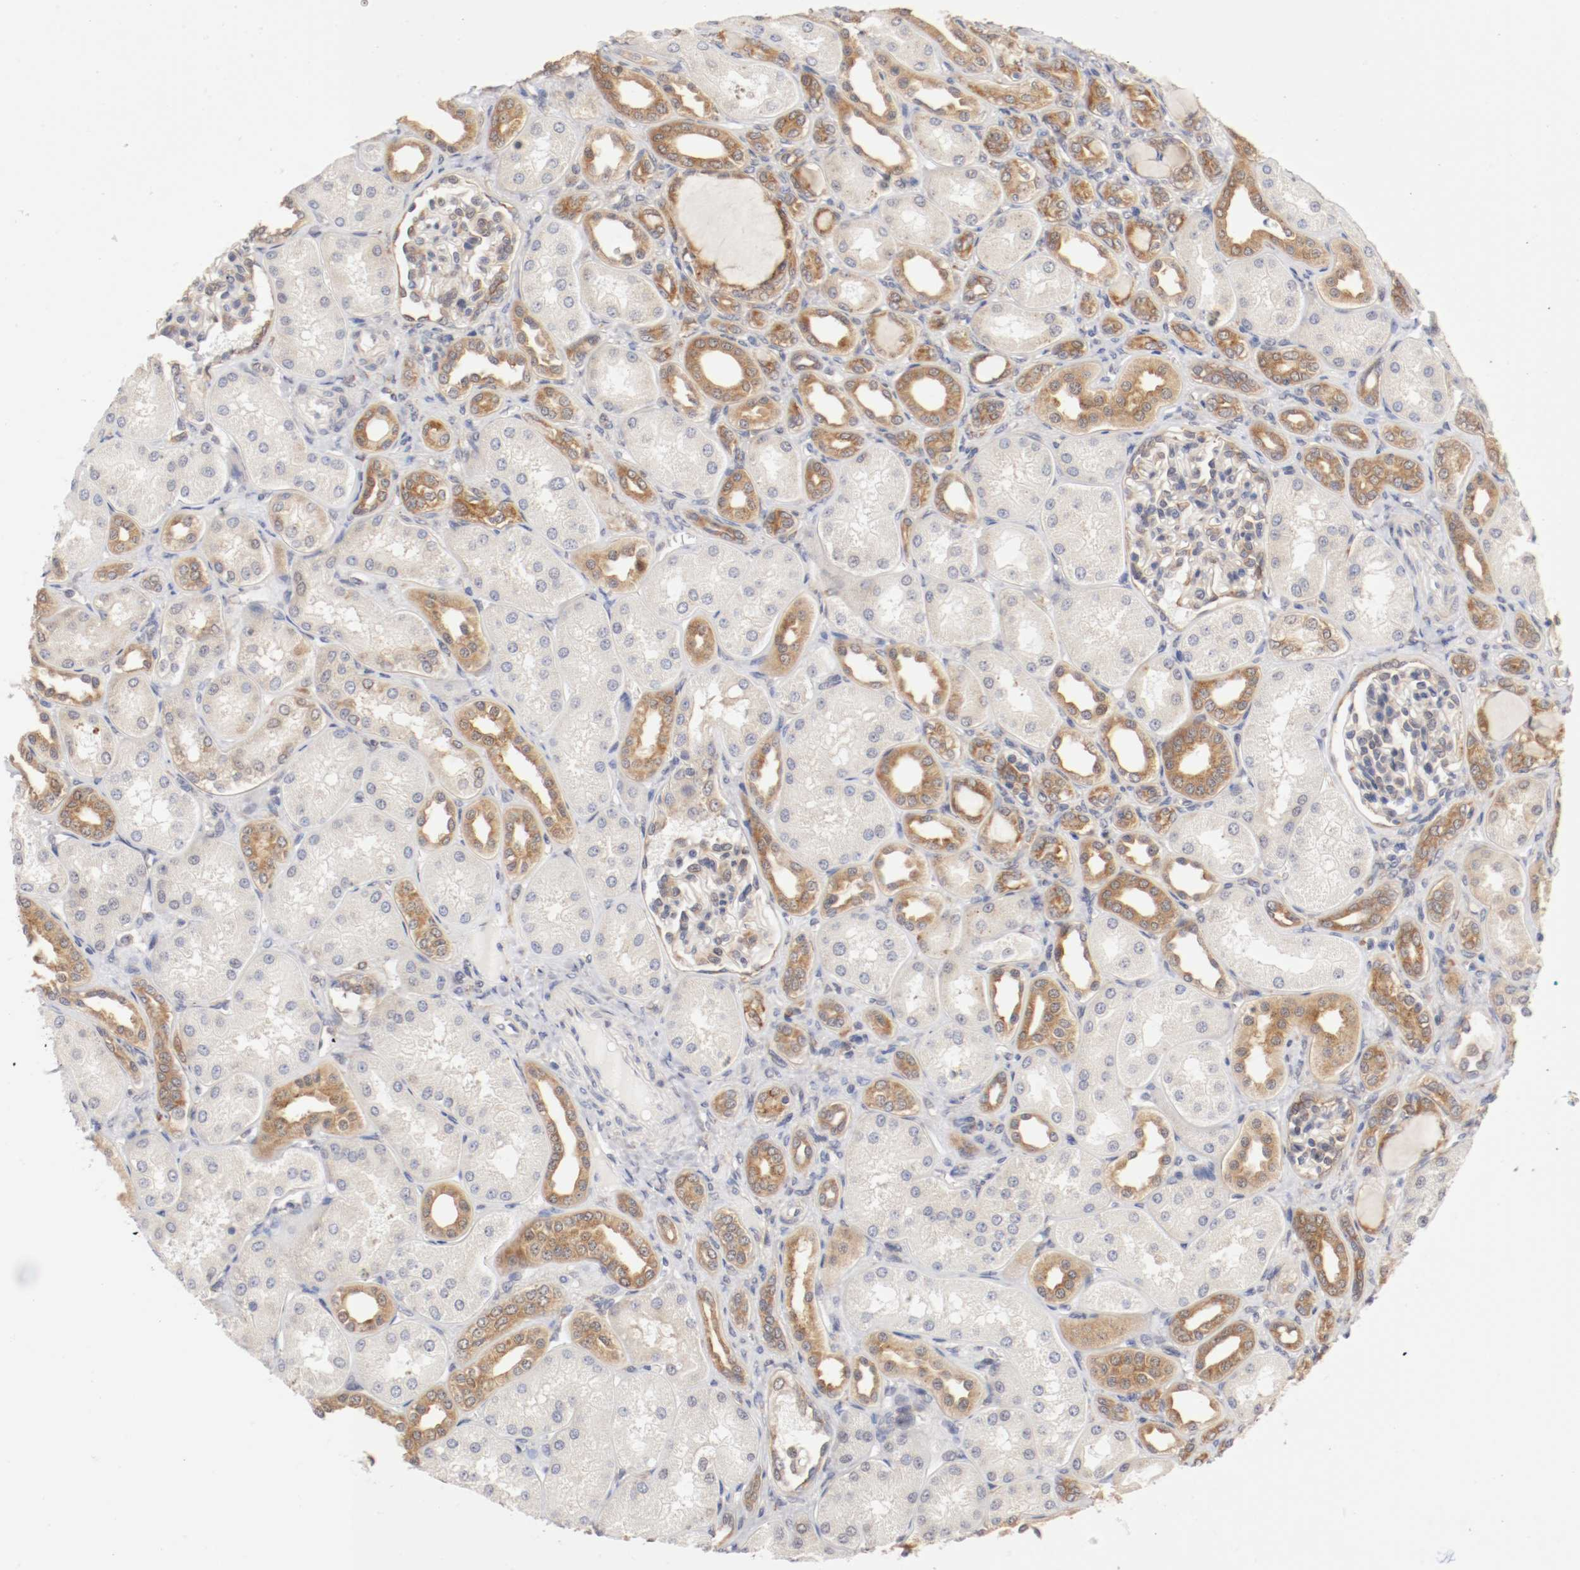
{"staining": {"intensity": "moderate", "quantity": "<25%", "location": "cytoplasmic/membranous"}, "tissue": "kidney", "cell_type": "Cells in glomeruli", "image_type": "normal", "snomed": [{"axis": "morphology", "description": "Normal tissue, NOS"}, {"axis": "topography", "description": "Kidney"}], "caption": "Immunohistochemical staining of benign kidney displays moderate cytoplasmic/membranous protein positivity in approximately <25% of cells in glomeruli.", "gene": "FKBP3", "patient": {"sex": "male", "age": 7}}